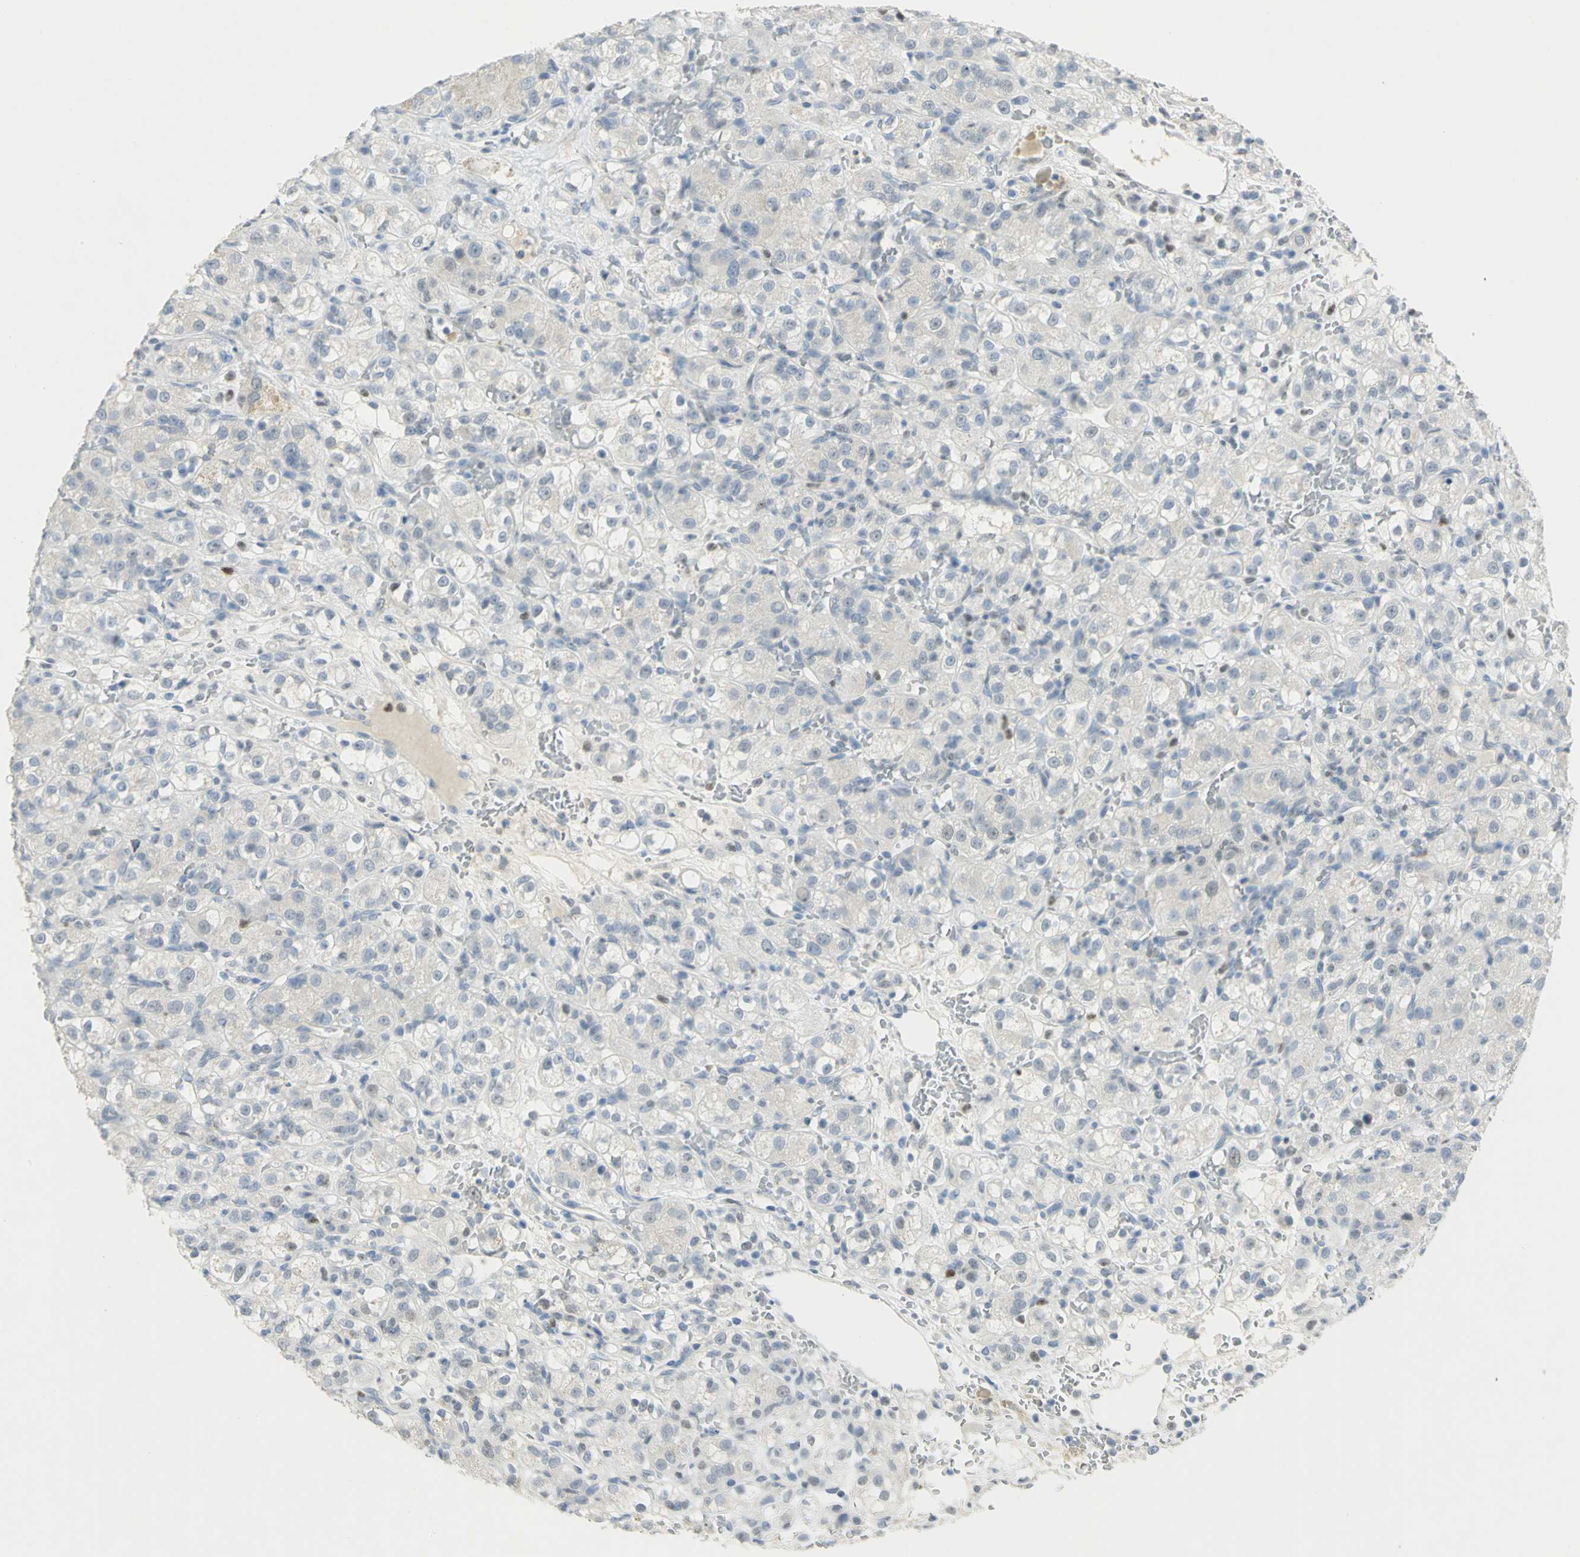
{"staining": {"intensity": "negative", "quantity": "none", "location": "none"}, "tissue": "renal cancer", "cell_type": "Tumor cells", "image_type": "cancer", "snomed": [{"axis": "morphology", "description": "Normal tissue, NOS"}, {"axis": "morphology", "description": "Adenocarcinoma, NOS"}, {"axis": "topography", "description": "Kidney"}], "caption": "Immunohistochemical staining of renal cancer (adenocarcinoma) shows no significant positivity in tumor cells.", "gene": "BCL6", "patient": {"sex": "male", "age": 61}}